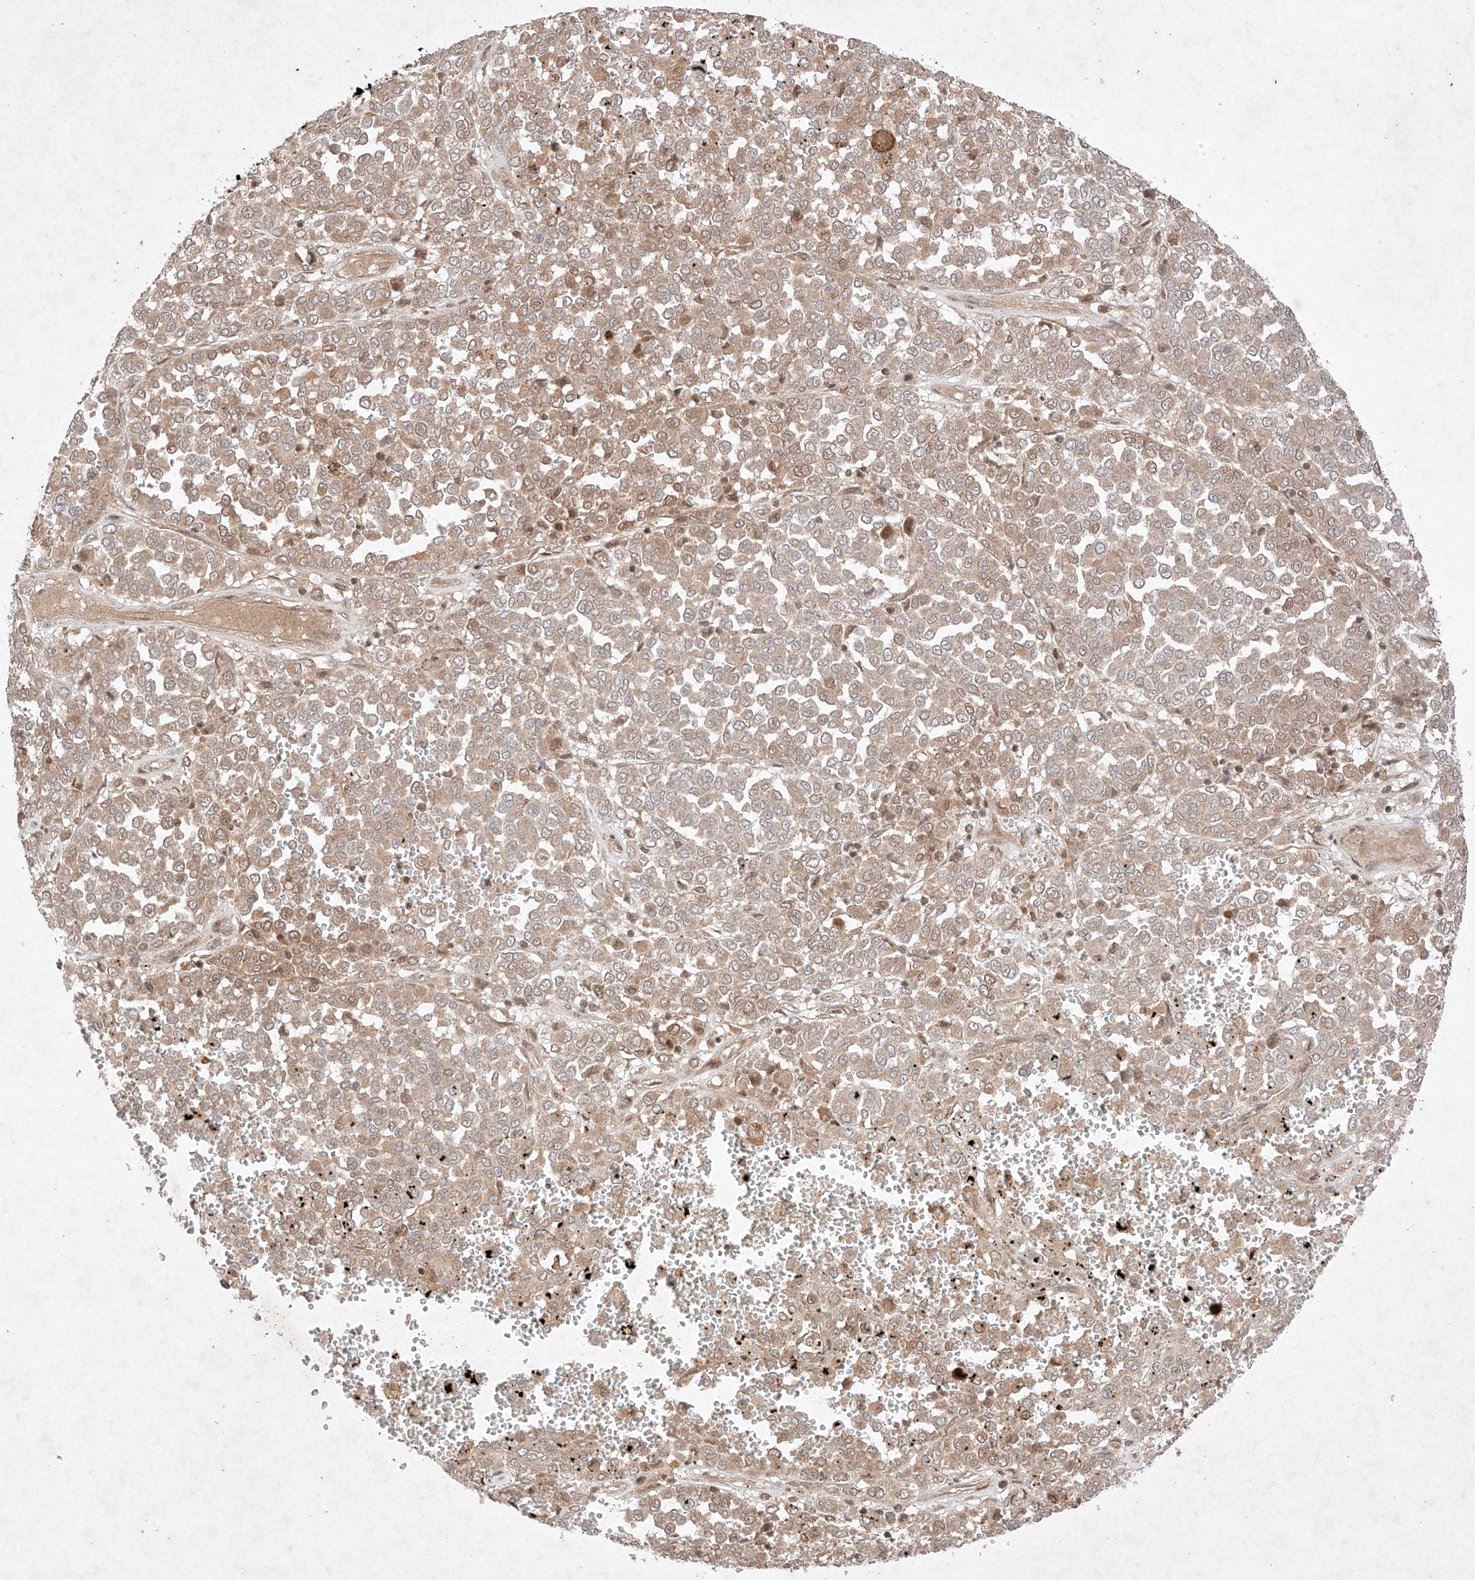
{"staining": {"intensity": "weak", "quantity": "25%-75%", "location": "cytoplasmic/membranous"}, "tissue": "melanoma", "cell_type": "Tumor cells", "image_type": "cancer", "snomed": [{"axis": "morphology", "description": "Malignant melanoma, Metastatic site"}, {"axis": "topography", "description": "Pancreas"}], "caption": "Melanoma tissue displays weak cytoplasmic/membranous staining in approximately 25%-75% of tumor cells (IHC, brightfield microscopy, high magnification).", "gene": "RNF31", "patient": {"sex": "female", "age": 30}}